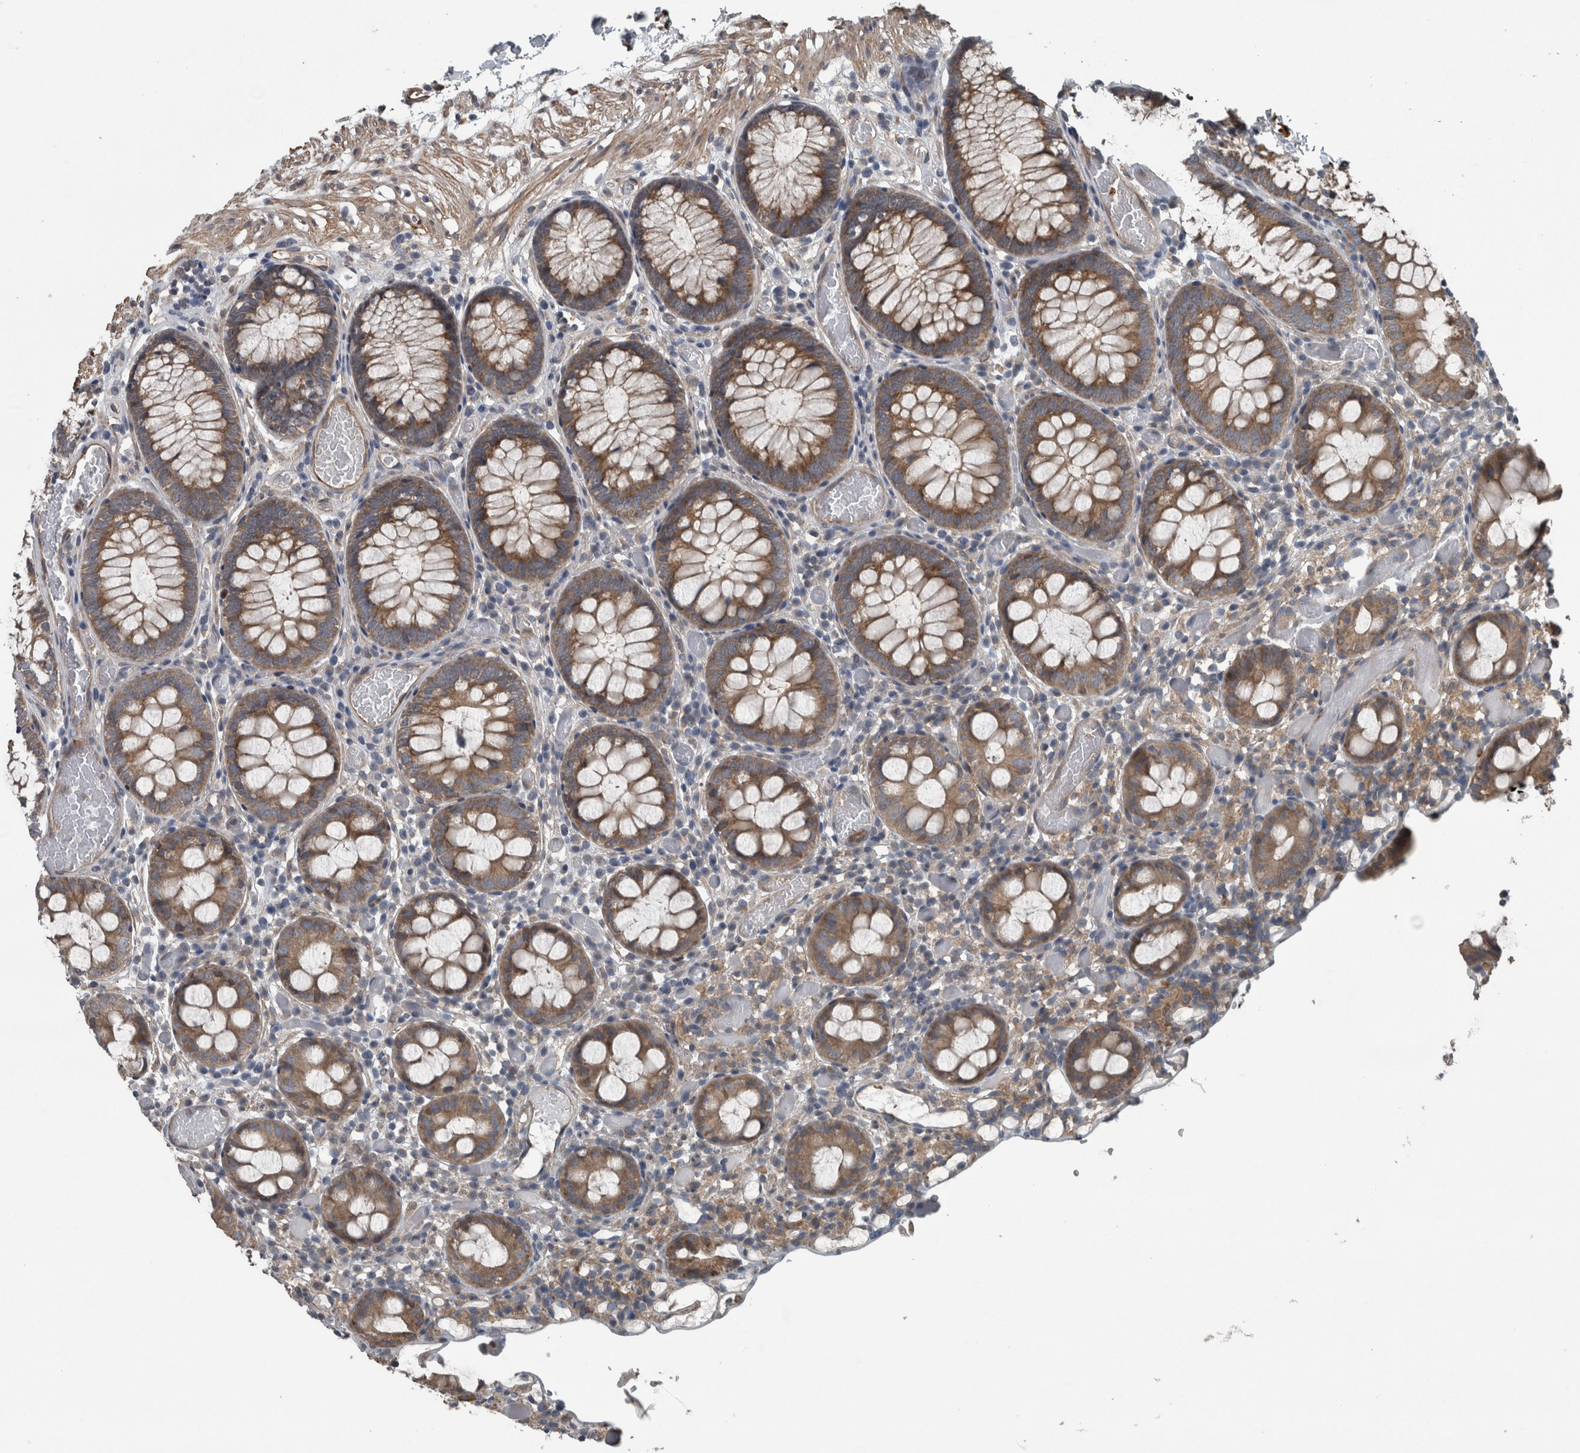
{"staining": {"intensity": "moderate", "quantity": ">75%", "location": "cytoplasmic/membranous"}, "tissue": "colon", "cell_type": "Endothelial cells", "image_type": "normal", "snomed": [{"axis": "morphology", "description": "Normal tissue, NOS"}, {"axis": "topography", "description": "Colon"}], "caption": "Immunohistochemistry (IHC) photomicrograph of benign colon: human colon stained using immunohistochemistry displays medium levels of moderate protein expression localized specifically in the cytoplasmic/membranous of endothelial cells, appearing as a cytoplasmic/membranous brown color.", "gene": "EXOC8", "patient": {"sex": "male", "age": 14}}